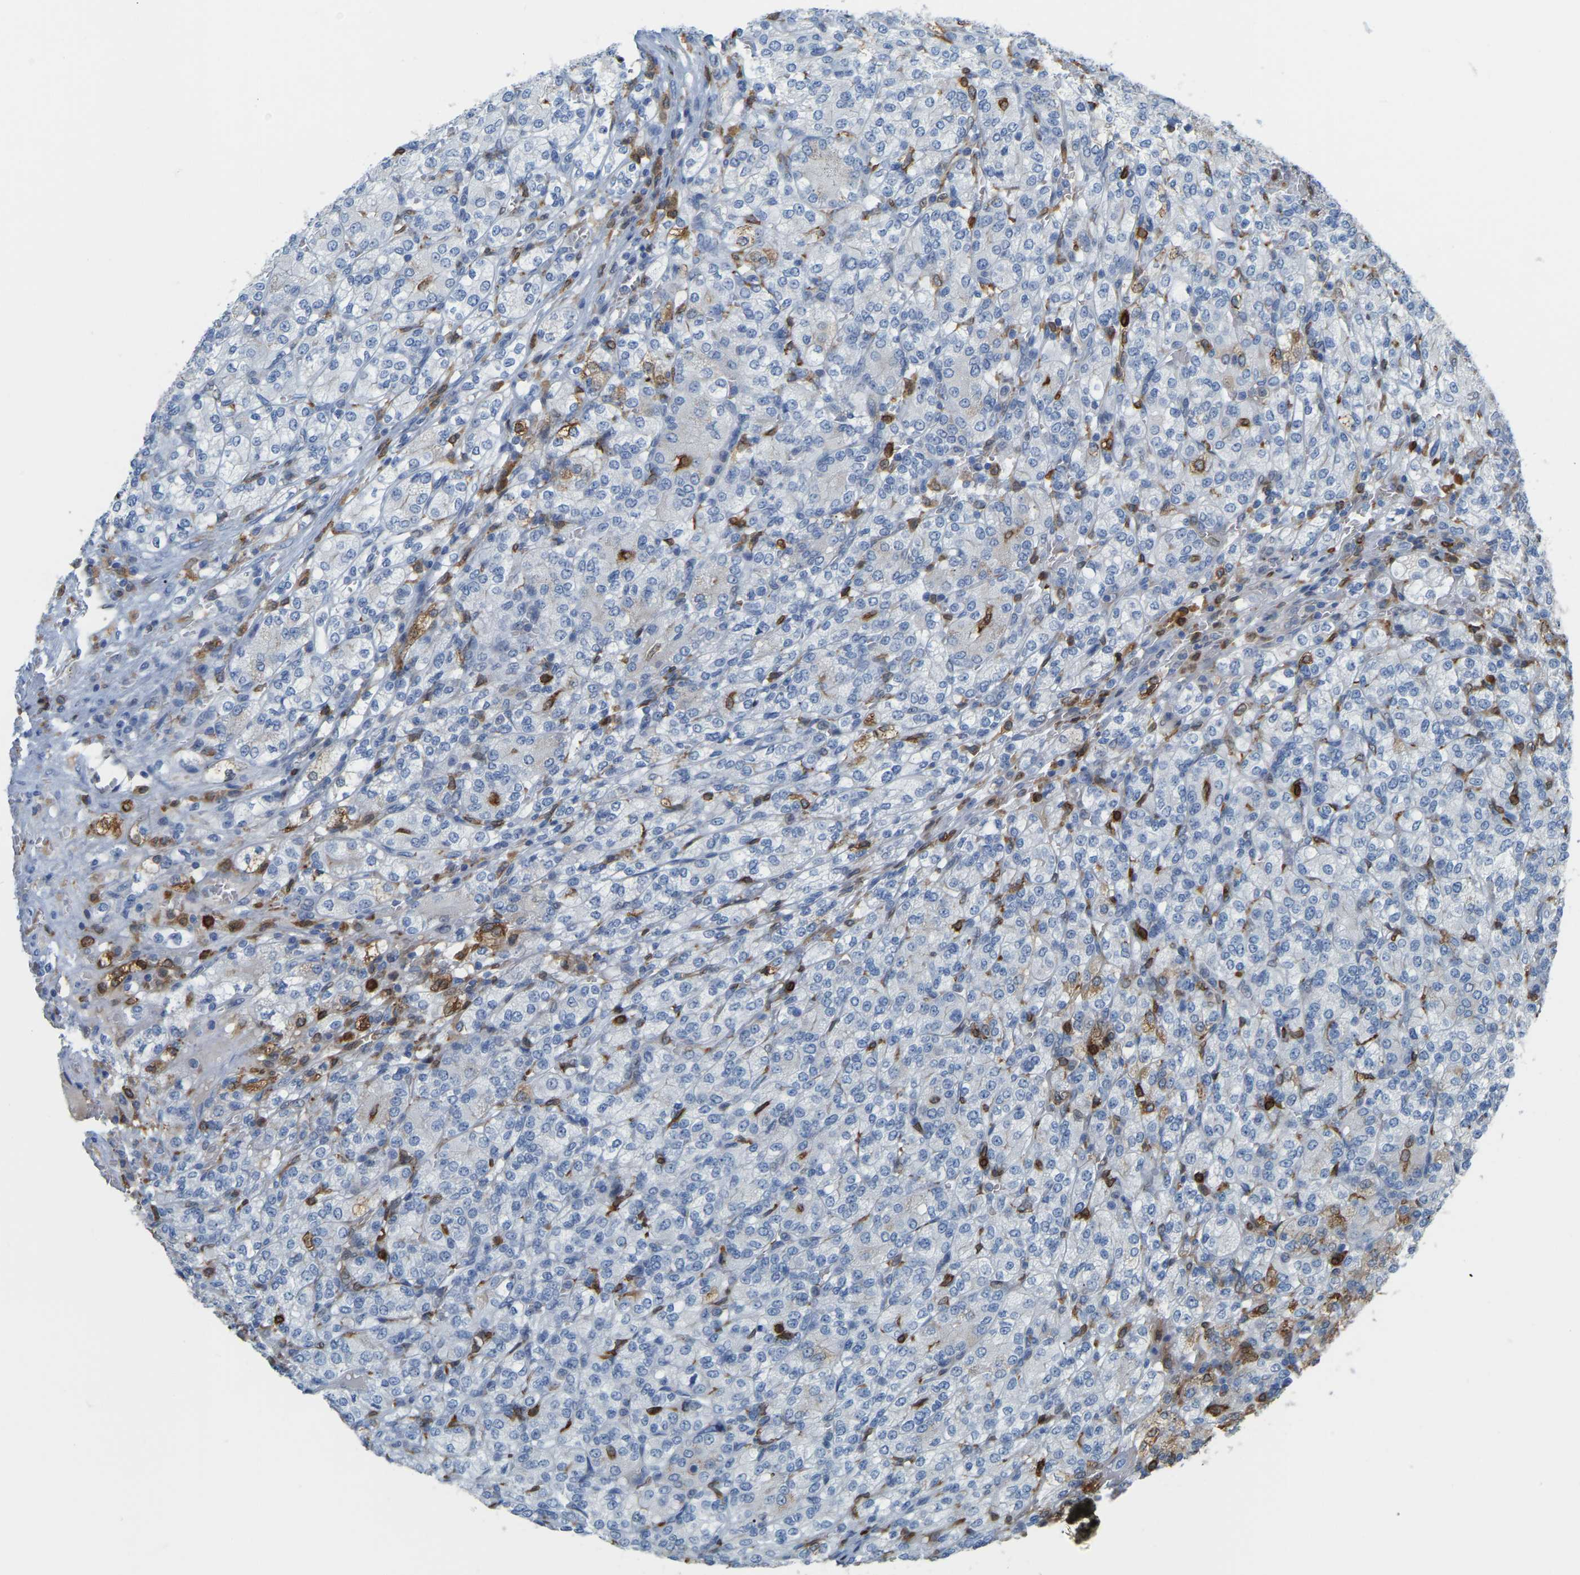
{"staining": {"intensity": "moderate", "quantity": "<25%", "location": "cytoplasmic/membranous"}, "tissue": "renal cancer", "cell_type": "Tumor cells", "image_type": "cancer", "snomed": [{"axis": "morphology", "description": "Adenocarcinoma, NOS"}, {"axis": "topography", "description": "Kidney"}], "caption": "High-magnification brightfield microscopy of renal cancer stained with DAB (brown) and counterstained with hematoxylin (blue). tumor cells exhibit moderate cytoplasmic/membranous positivity is seen in approximately<25% of cells.", "gene": "PTGS1", "patient": {"sex": "male", "age": 77}}